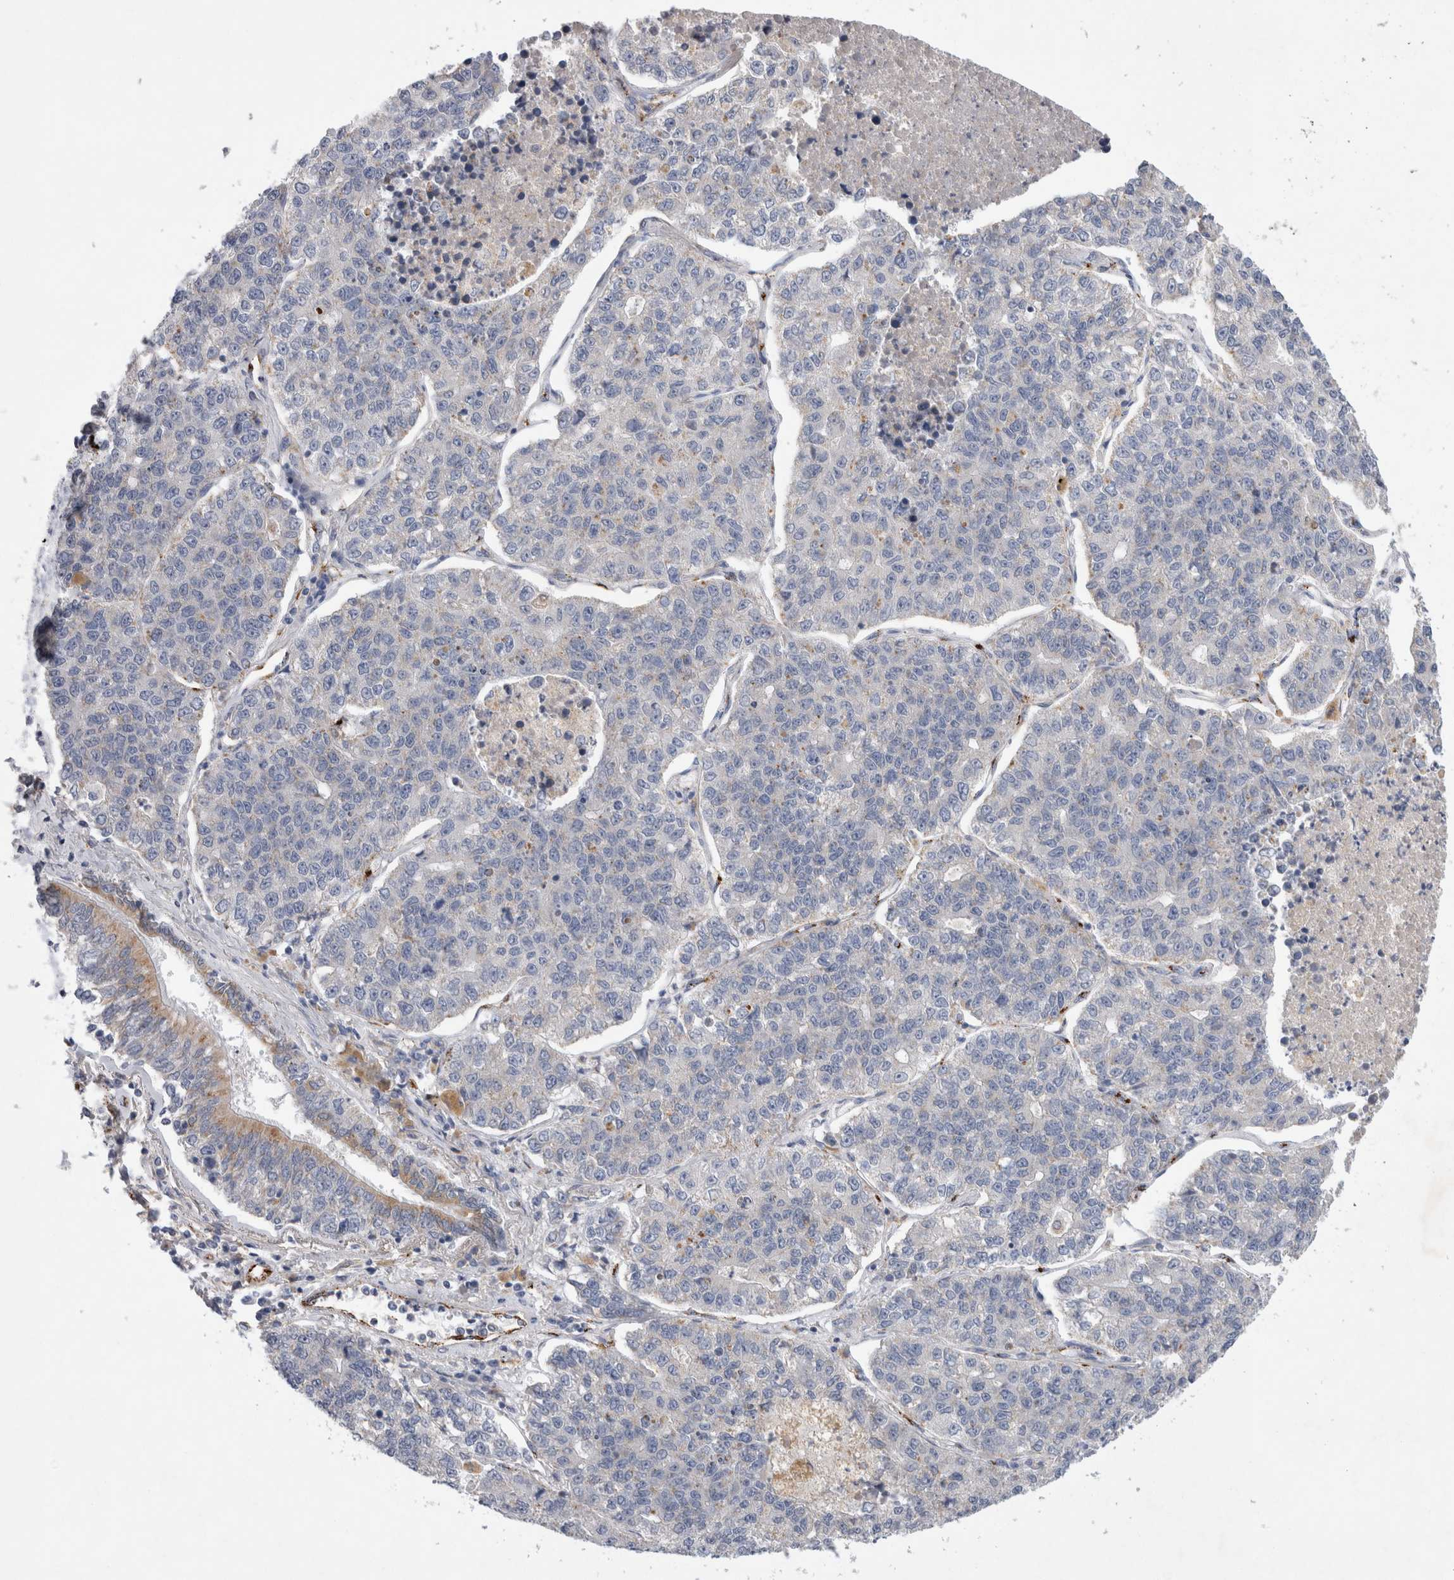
{"staining": {"intensity": "negative", "quantity": "none", "location": "none"}, "tissue": "lung cancer", "cell_type": "Tumor cells", "image_type": "cancer", "snomed": [{"axis": "morphology", "description": "Adenocarcinoma, NOS"}, {"axis": "topography", "description": "Lung"}], "caption": "The micrograph exhibits no significant staining in tumor cells of lung adenocarcinoma.", "gene": "IARS2", "patient": {"sex": "male", "age": 49}}